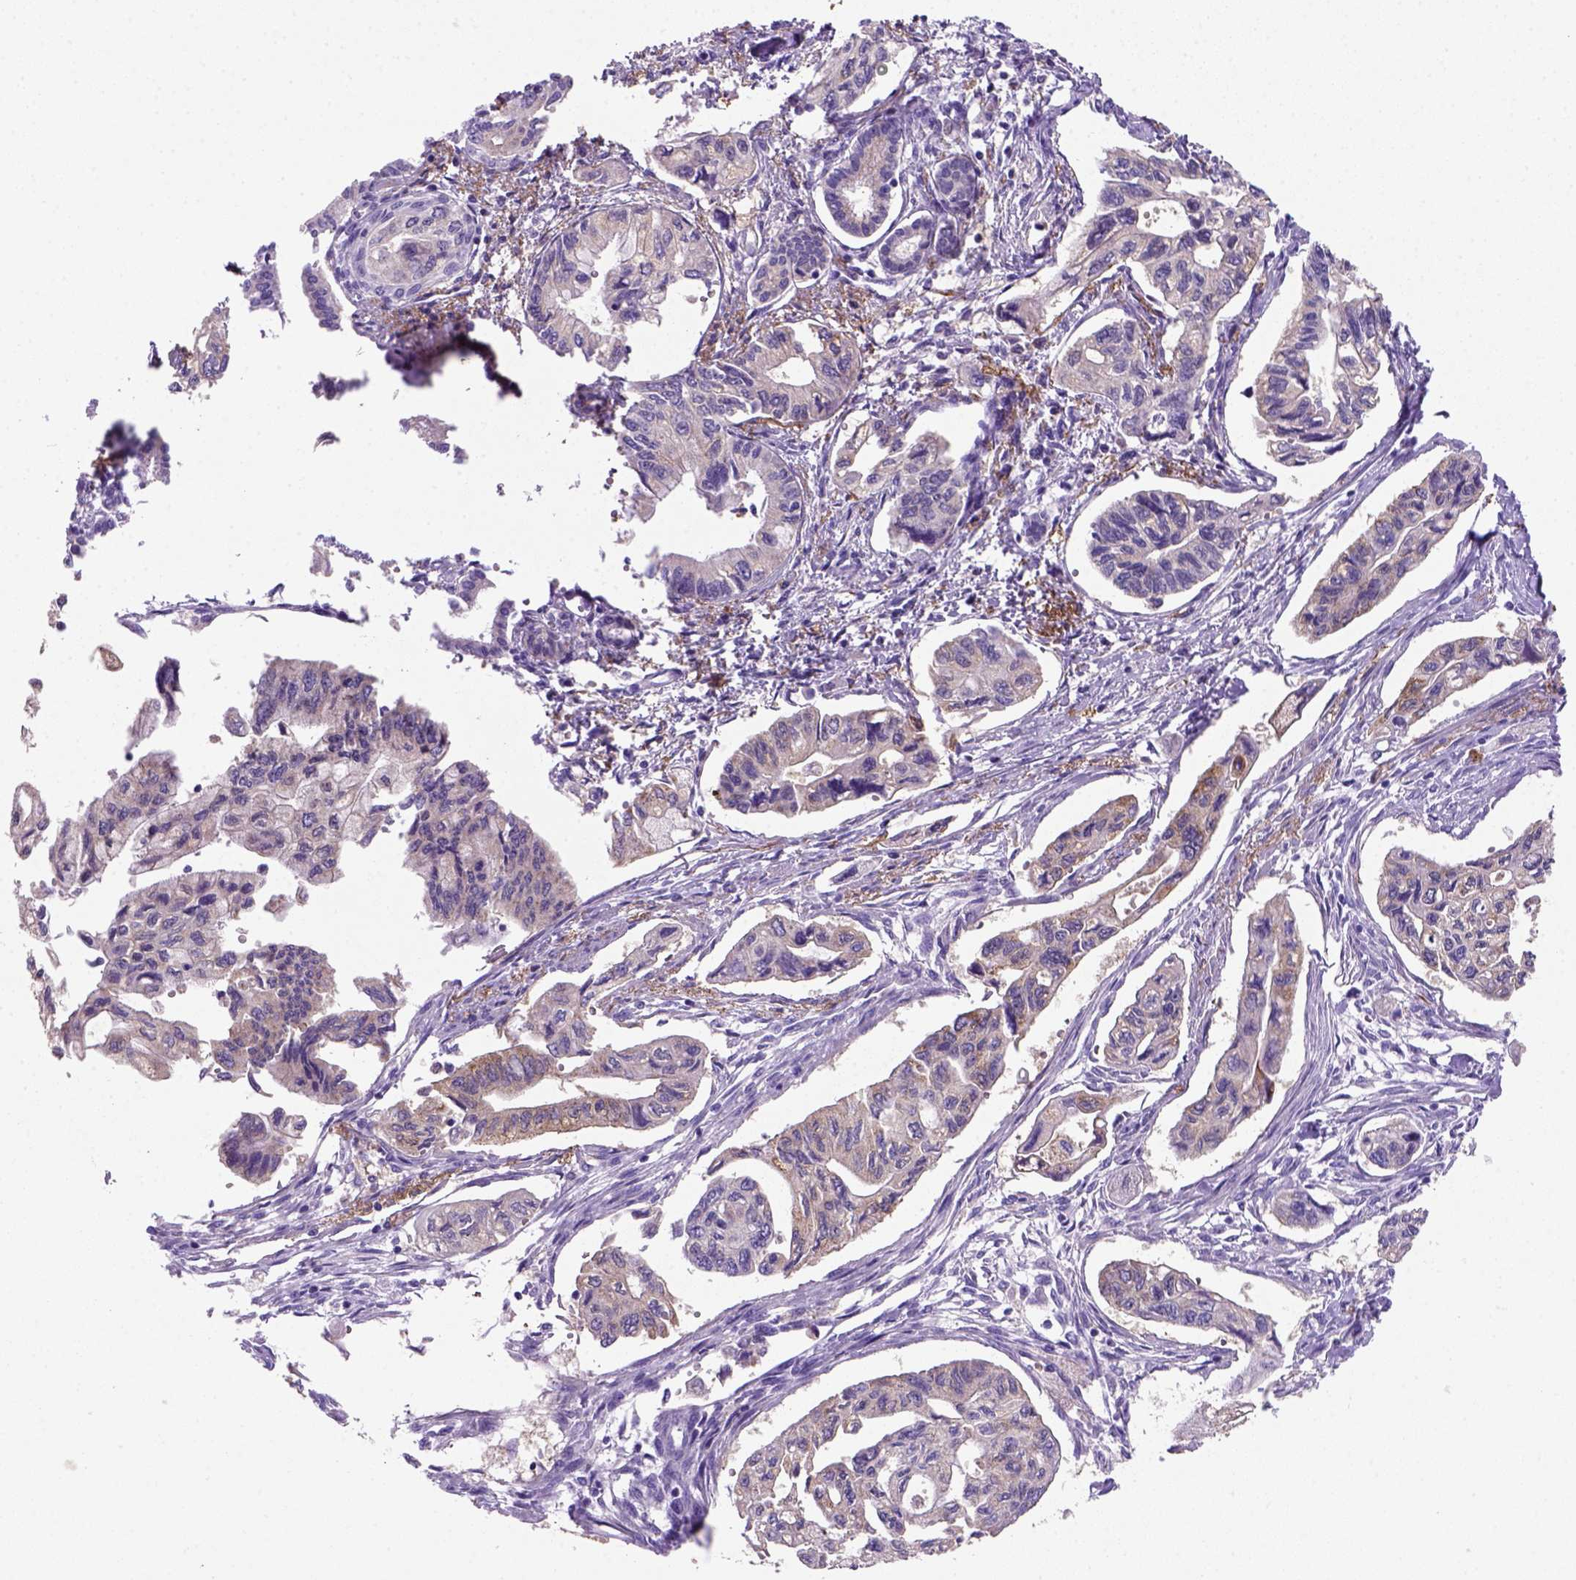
{"staining": {"intensity": "weak", "quantity": "<25%", "location": "cytoplasmic/membranous"}, "tissue": "pancreatic cancer", "cell_type": "Tumor cells", "image_type": "cancer", "snomed": [{"axis": "morphology", "description": "Adenocarcinoma, NOS"}, {"axis": "topography", "description": "Pancreas"}], "caption": "DAB immunohistochemical staining of pancreatic cancer exhibits no significant expression in tumor cells. Brightfield microscopy of IHC stained with DAB (3,3'-diaminobenzidine) (brown) and hematoxylin (blue), captured at high magnification.", "gene": "SIRPD", "patient": {"sex": "female", "age": 76}}